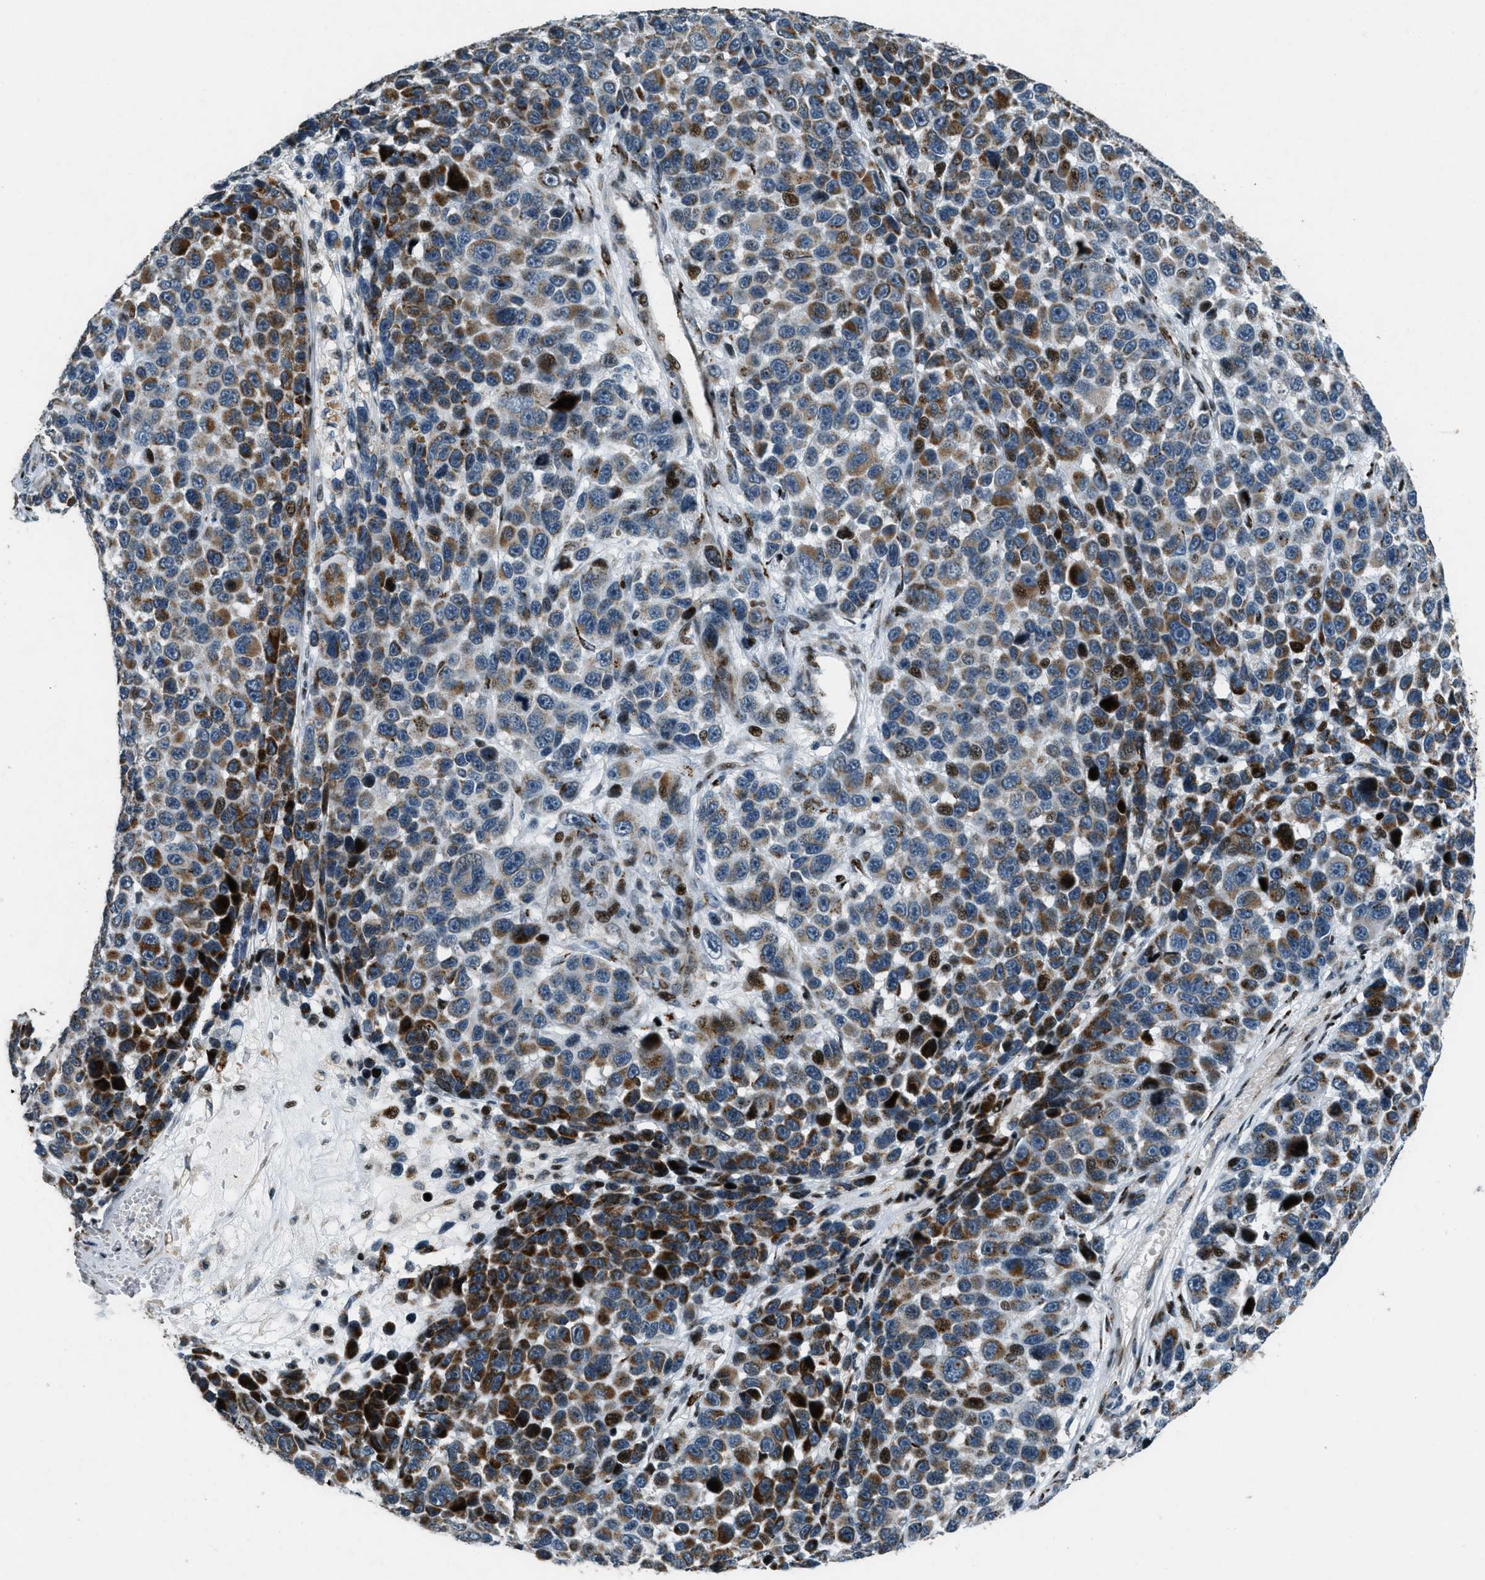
{"staining": {"intensity": "moderate", "quantity": "25%-75%", "location": "cytoplasmic/membranous,nuclear"}, "tissue": "melanoma", "cell_type": "Tumor cells", "image_type": "cancer", "snomed": [{"axis": "morphology", "description": "Malignant melanoma, NOS"}, {"axis": "topography", "description": "Skin"}], "caption": "Malignant melanoma stained with a brown dye displays moderate cytoplasmic/membranous and nuclear positive staining in about 25%-75% of tumor cells.", "gene": "GPC6", "patient": {"sex": "male", "age": 53}}